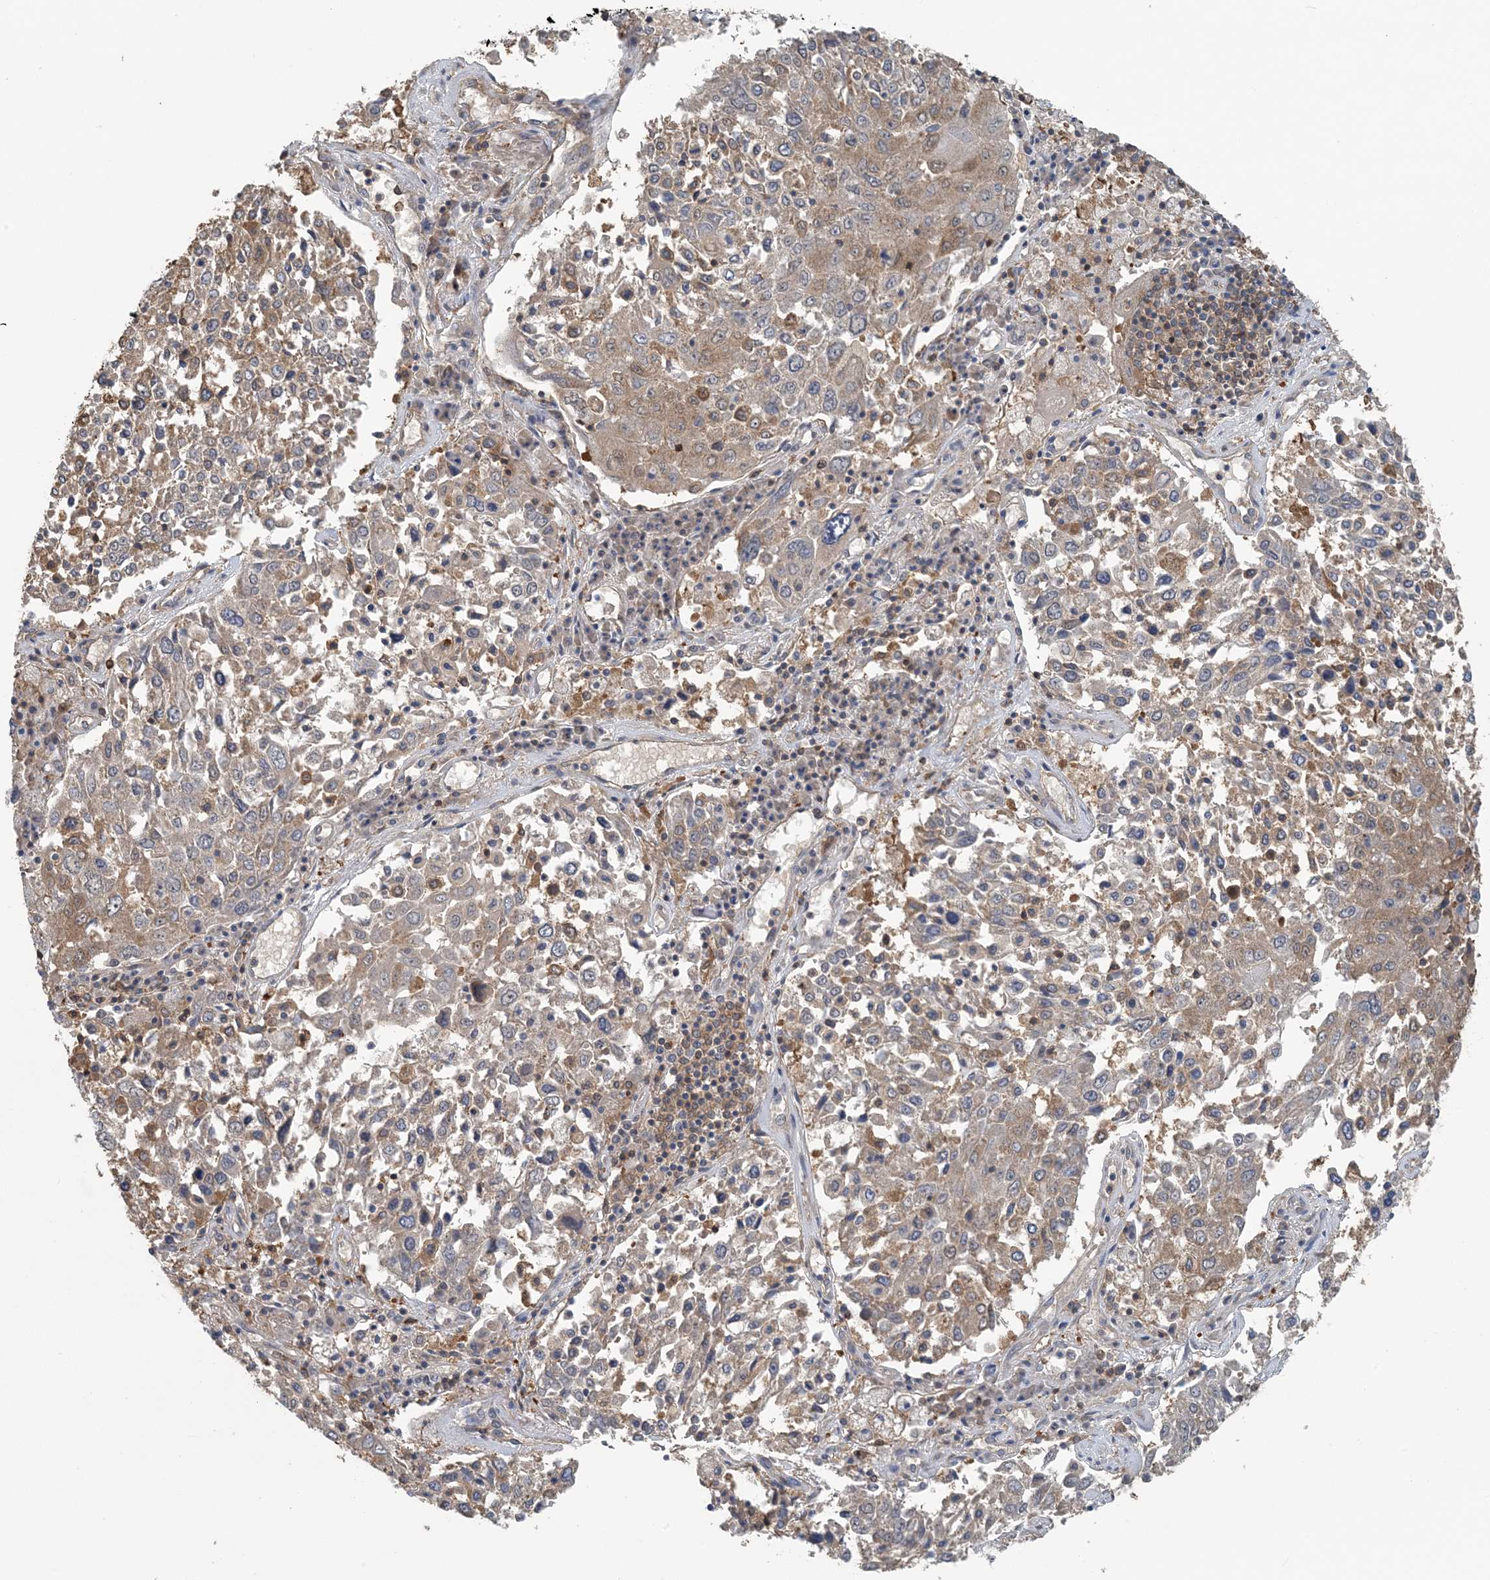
{"staining": {"intensity": "moderate", "quantity": "25%-75%", "location": "cytoplasmic/membranous"}, "tissue": "lung cancer", "cell_type": "Tumor cells", "image_type": "cancer", "snomed": [{"axis": "morphology", "description": "Squamous cell carcinoma, NOS"}, {"axis": "topography", "description": "Lung"}], "caption": "Brown immunohistochemical staining in lung squamous cell carcinoma exhibits moderate cytoplasmic/membranous staining in approximately 25%-75% of tumor cells. The staining was performed using DAB, with brown indicating positive protein expression. Nuclei are stained blue with hematoxylin.", "gene": "HIKESHI", "patient": {"sex": "male", "age": 65}}